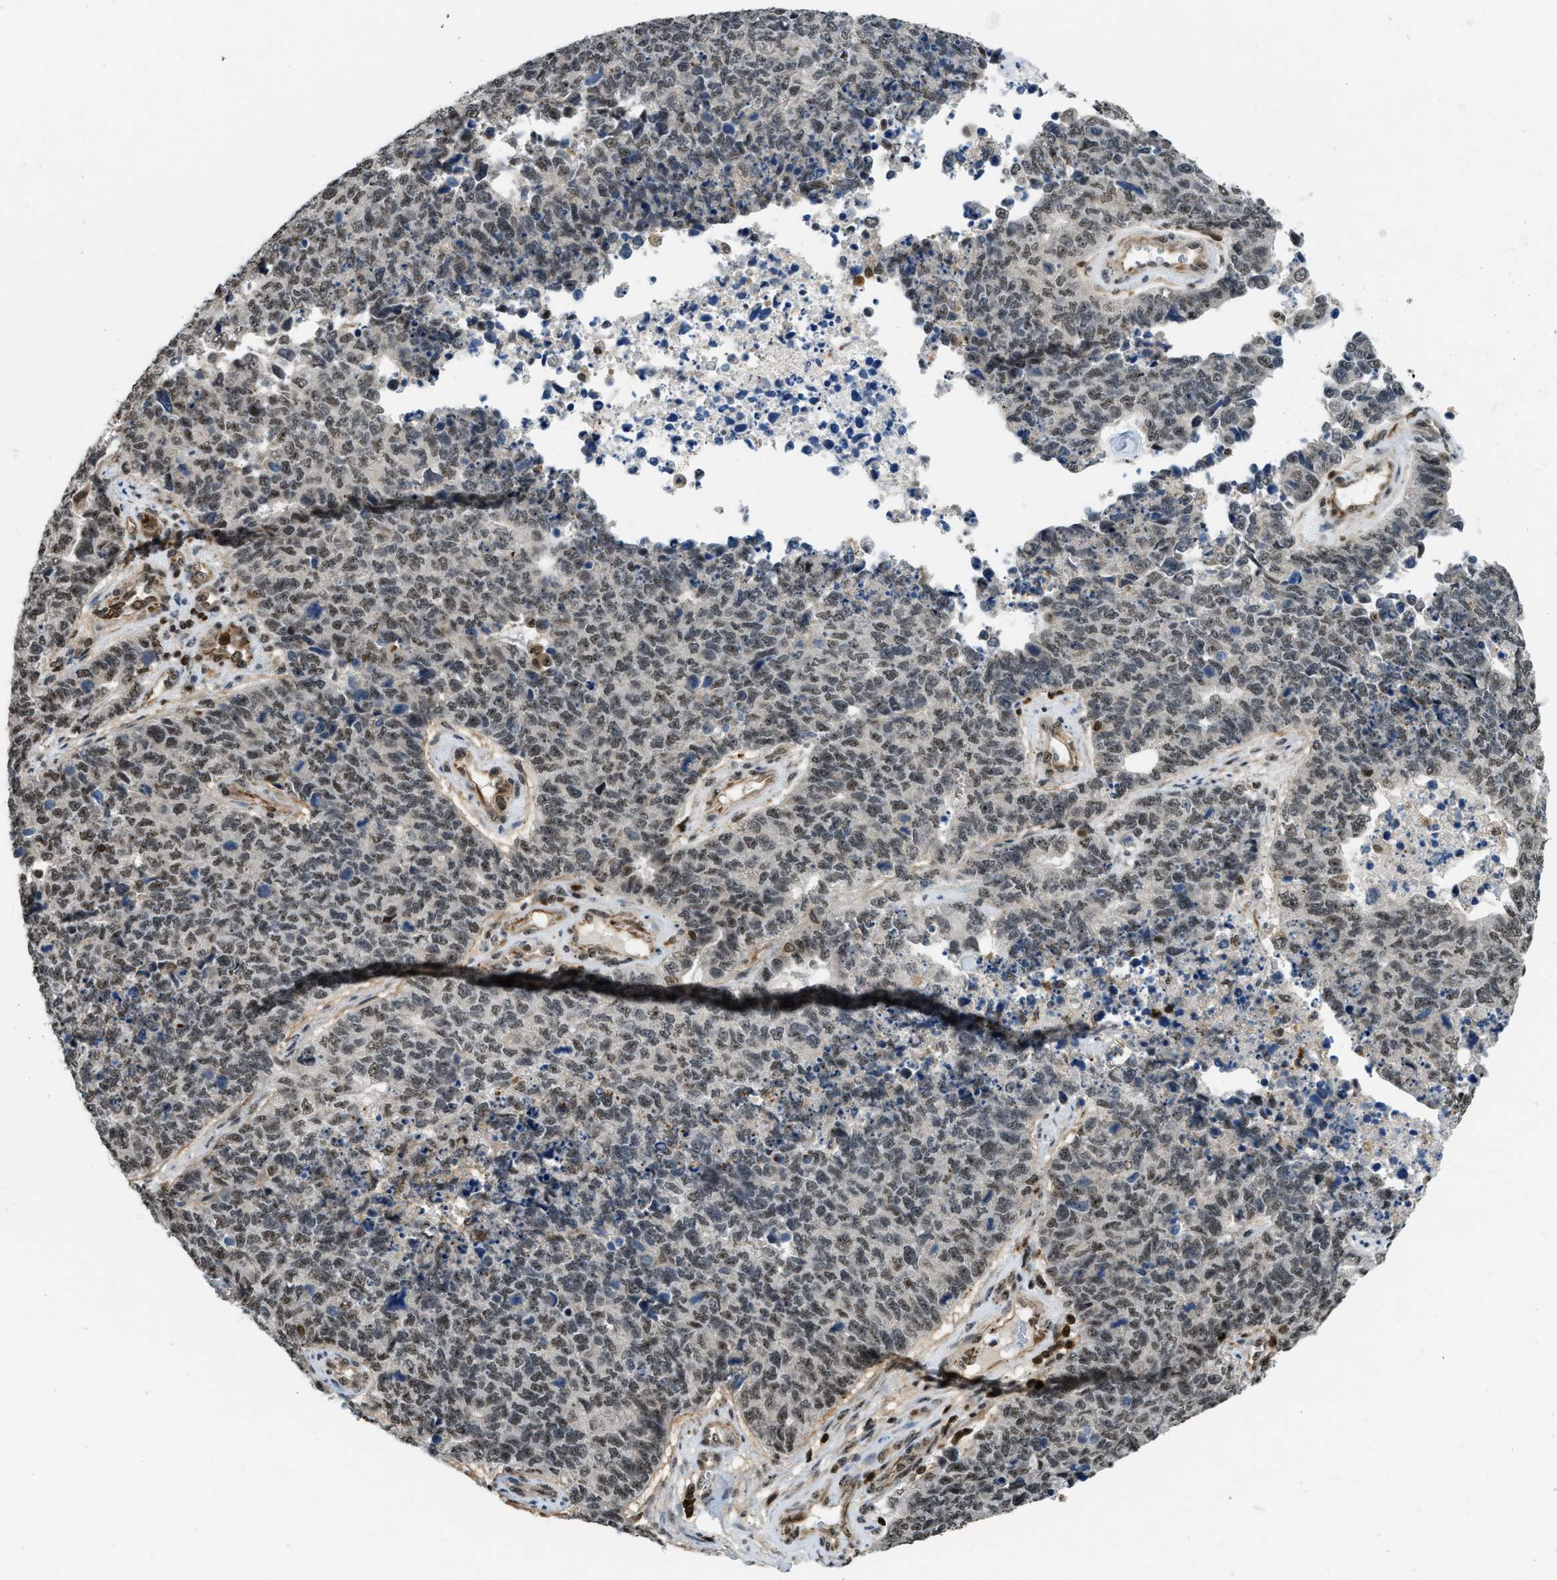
{"staining": {"intensity": "moderate", "quantity": "25%-75%", "location": "nuclear"}, "tissue": "cervical cancer", "cell_type": "Tumor cells", "image_type": "cancer", "snomed": [{"axis": "morphology", "description": "Squamous cell carcinoma, NOS"}, {"axis": "topography", "description": "Cervix"}], "caption": "Immunohistochemical staining of cervical cancer (squamous cell carcinoma) demonstrates medium levels of moderate nuclear staining in approximately 25%-75% of tumor cells.", "gene": "E2F1", "patient": {"sex": "female", "age": 63}}